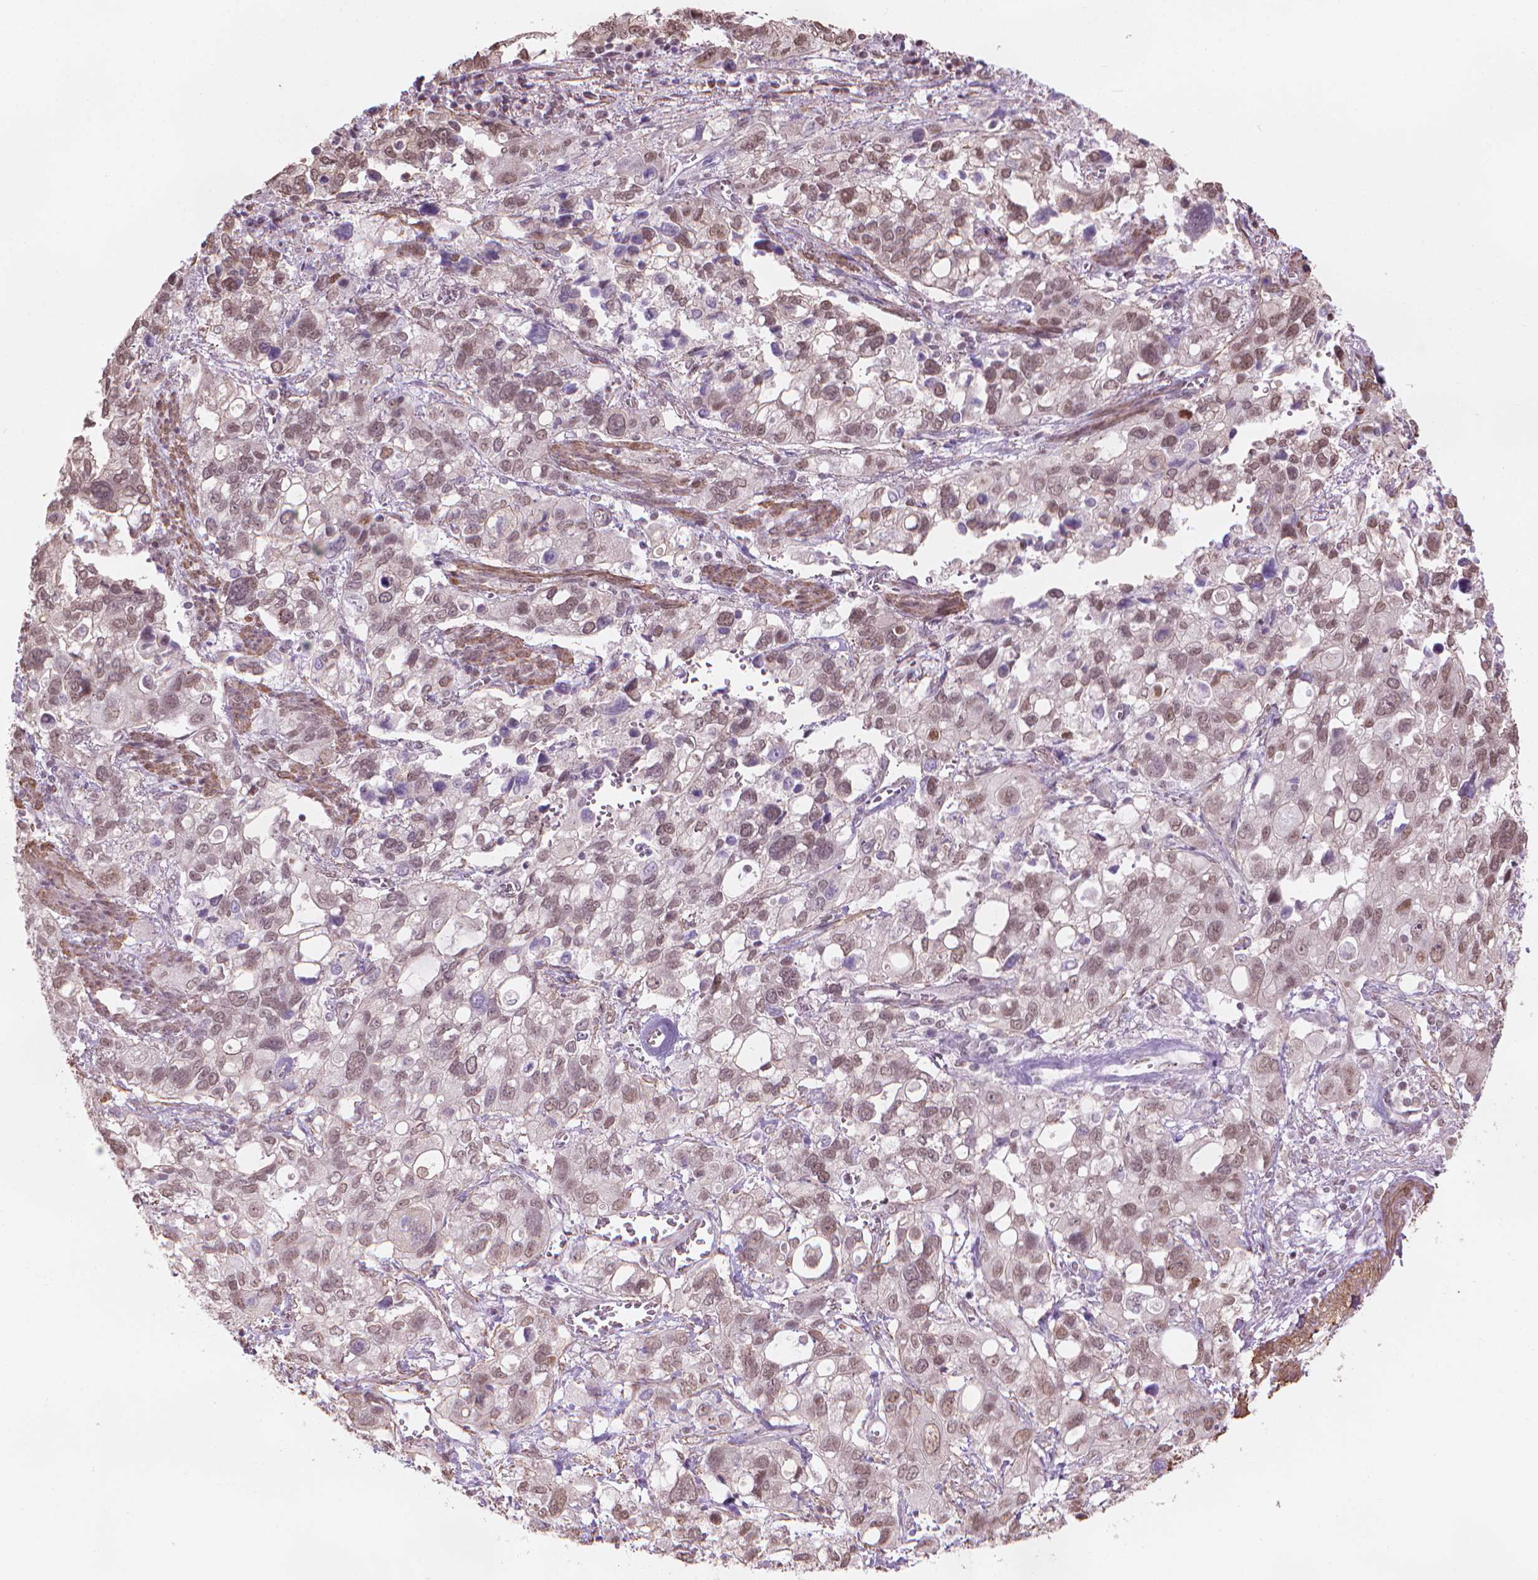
{"staining": {"intensity": "weak", "quantity": ">75%", "location": "nuclear"}, "tissue": "stomach cancer", "cell_type": "Tumor cells", "image_type": "cancer", "snomed": [{"axis": "morphology", "description": "Adenocarcinoma, NOS"}, {"axis": "topography", "description": "Stomach, upper"}], "caption": "A brown stain shows weak nuclear staining of a protein in human stomach cancer tumor cells.", "gene": "HOXD4", "patient": {"sex": "female", "age": 81}}